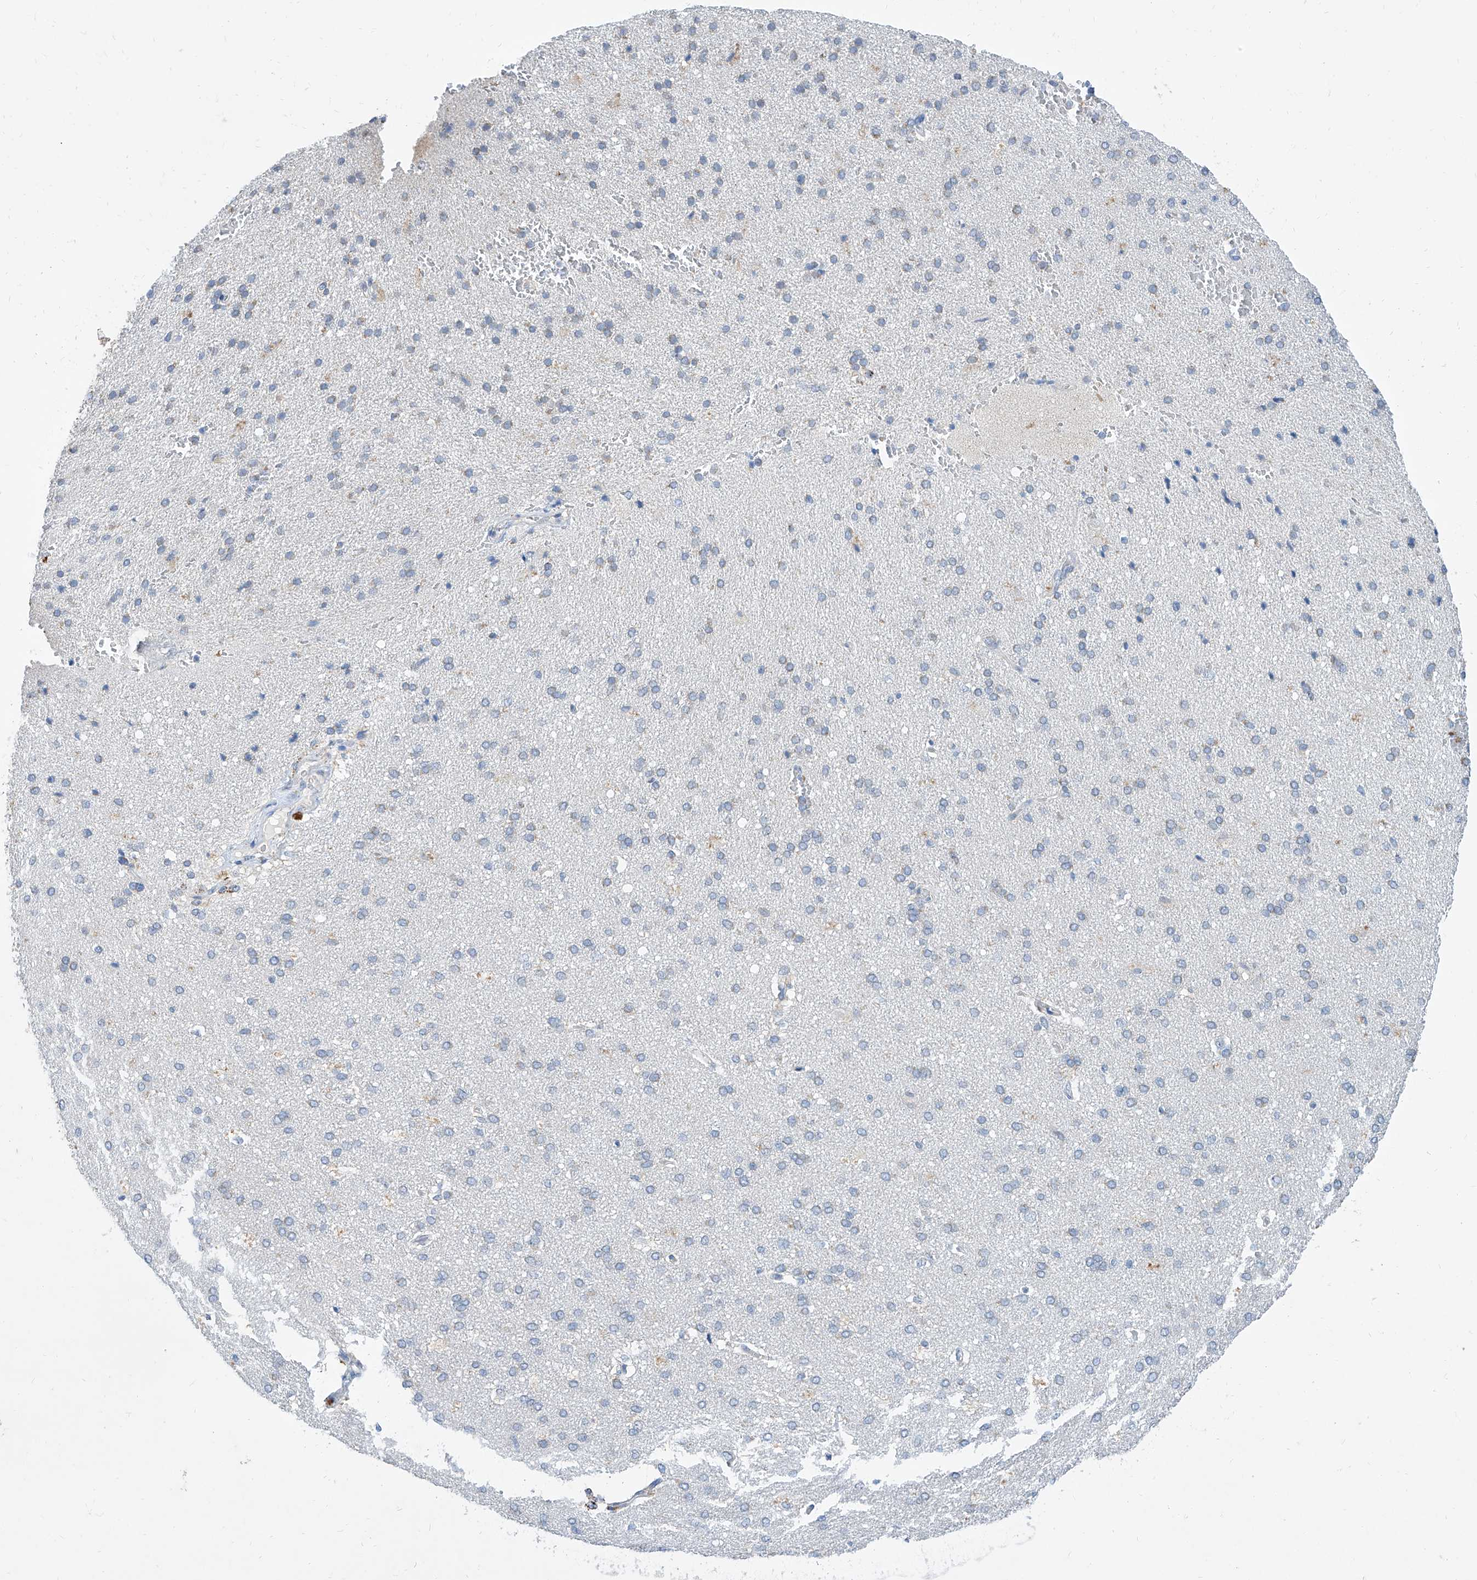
{"staining": {"intensity": "negative", "quantity": "none", "location": "none"}, "tissue": "cerebral cortex", "cell_type": "Endothelial cells", "image_type": "normal", "snomed": [{"axis": "morphology", "description": "Normal tissue, NOS"}, {"axis": "topography", "description": "Cerebral cortex"}], "caption": "This is an immunohistochemistry histopathology image of normal human cerebral cortex. There is no staining in endothelial cells.", "gene": "BPTF", "patient": {"sex": "male", "age": 62}}